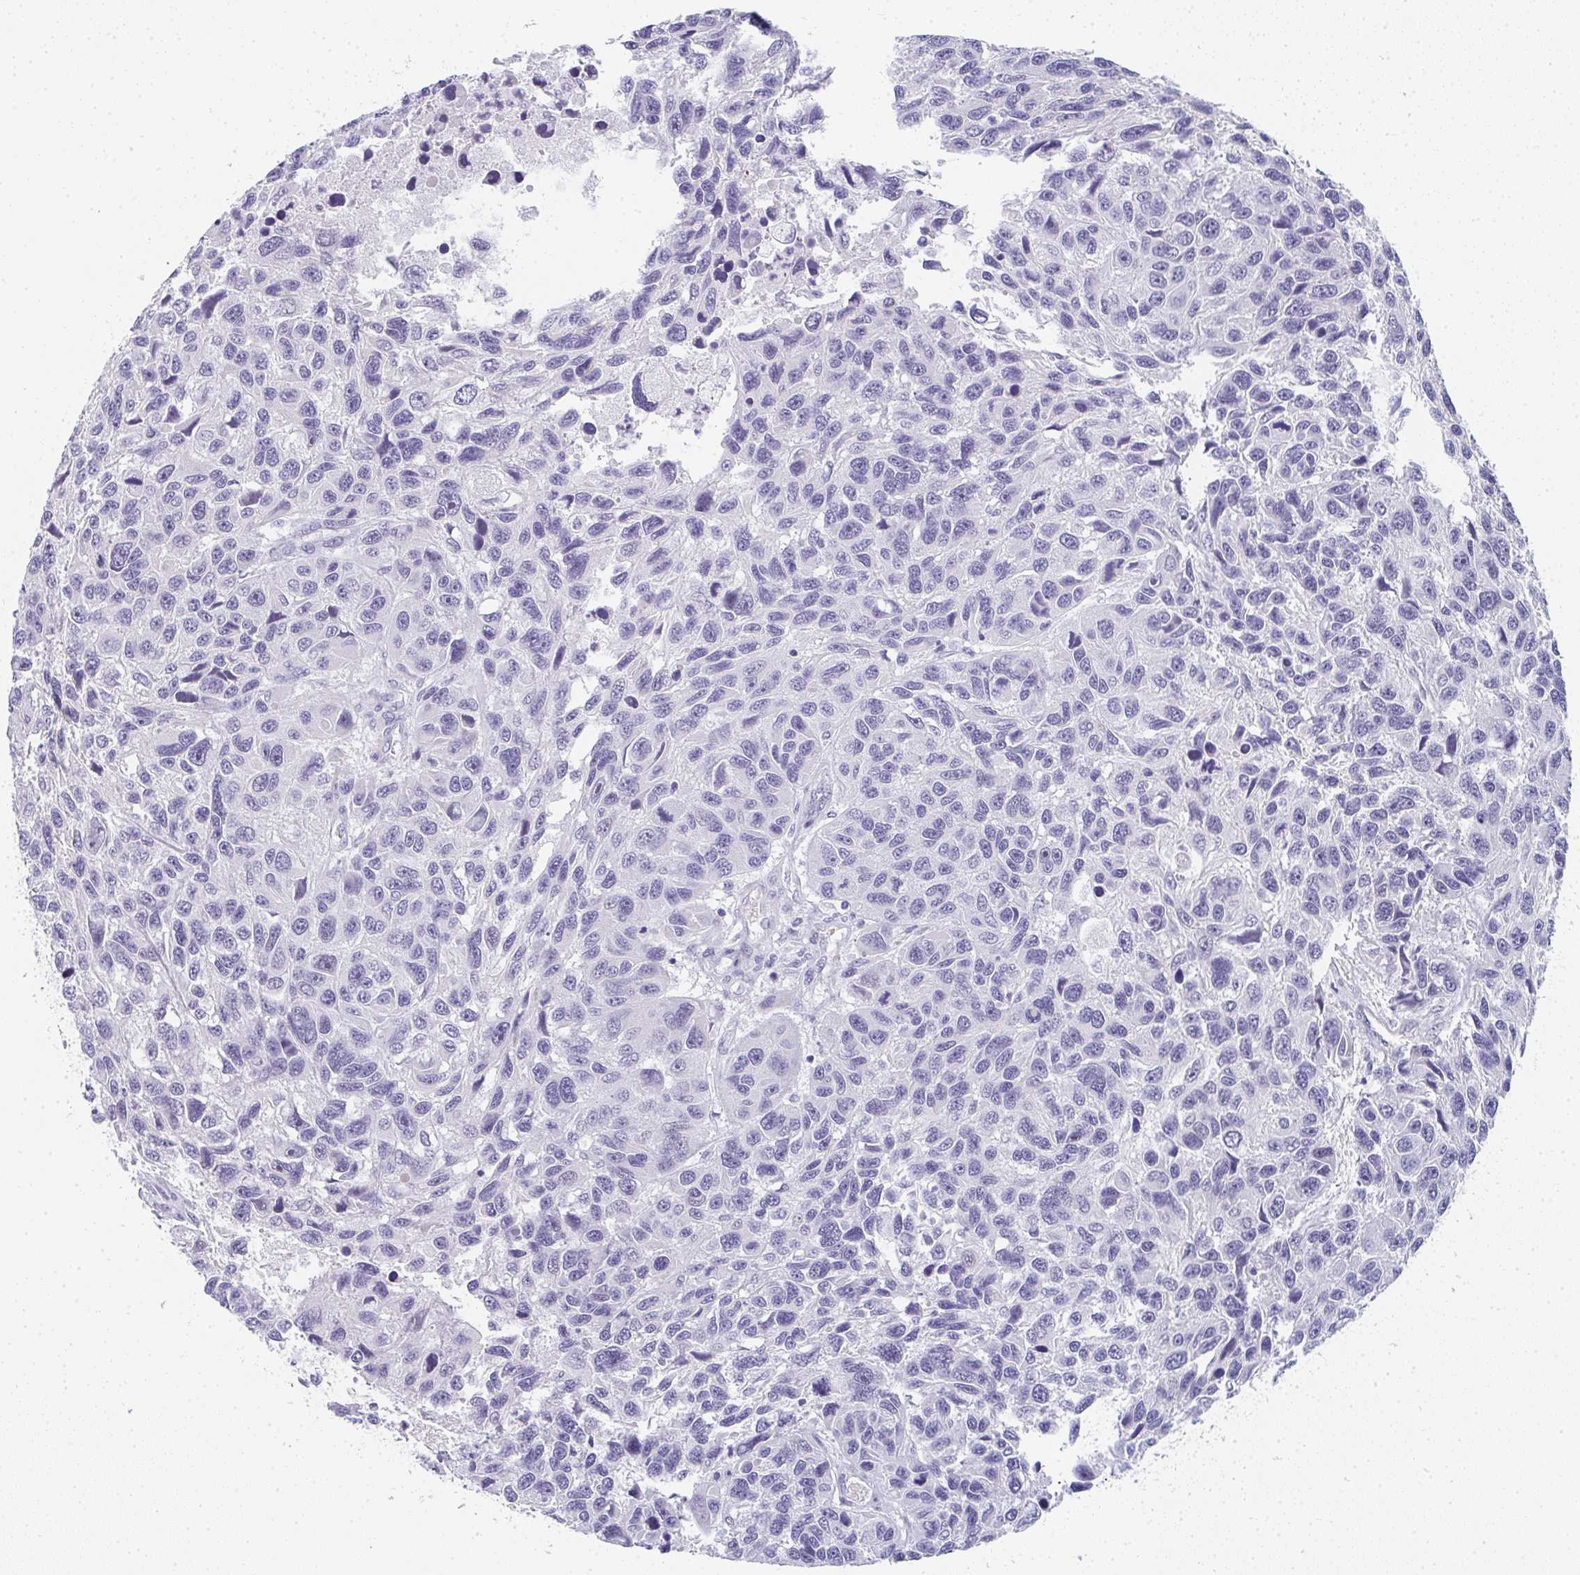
{"staining": {"intensity": "weak", "quantity": "<25%", "location": "nuclear"}, "tissue": "melanoma", "cell_type": "Tumor cells", "image_type": "cancer", "snomed": [{"axis": "morphology", "description": "Malignant melanoma, NOS"}, {"axis": "topography", "description": "Skin"}], "caption": "The micrograph demonstrates no significant staining in tumor cells of melanoma. (DAB (3,3'-diaminobenzidine) IHC with hematoxylin counter stain).", "gene": "NEU2", "patient": {"sex": "male", "age": 53}}